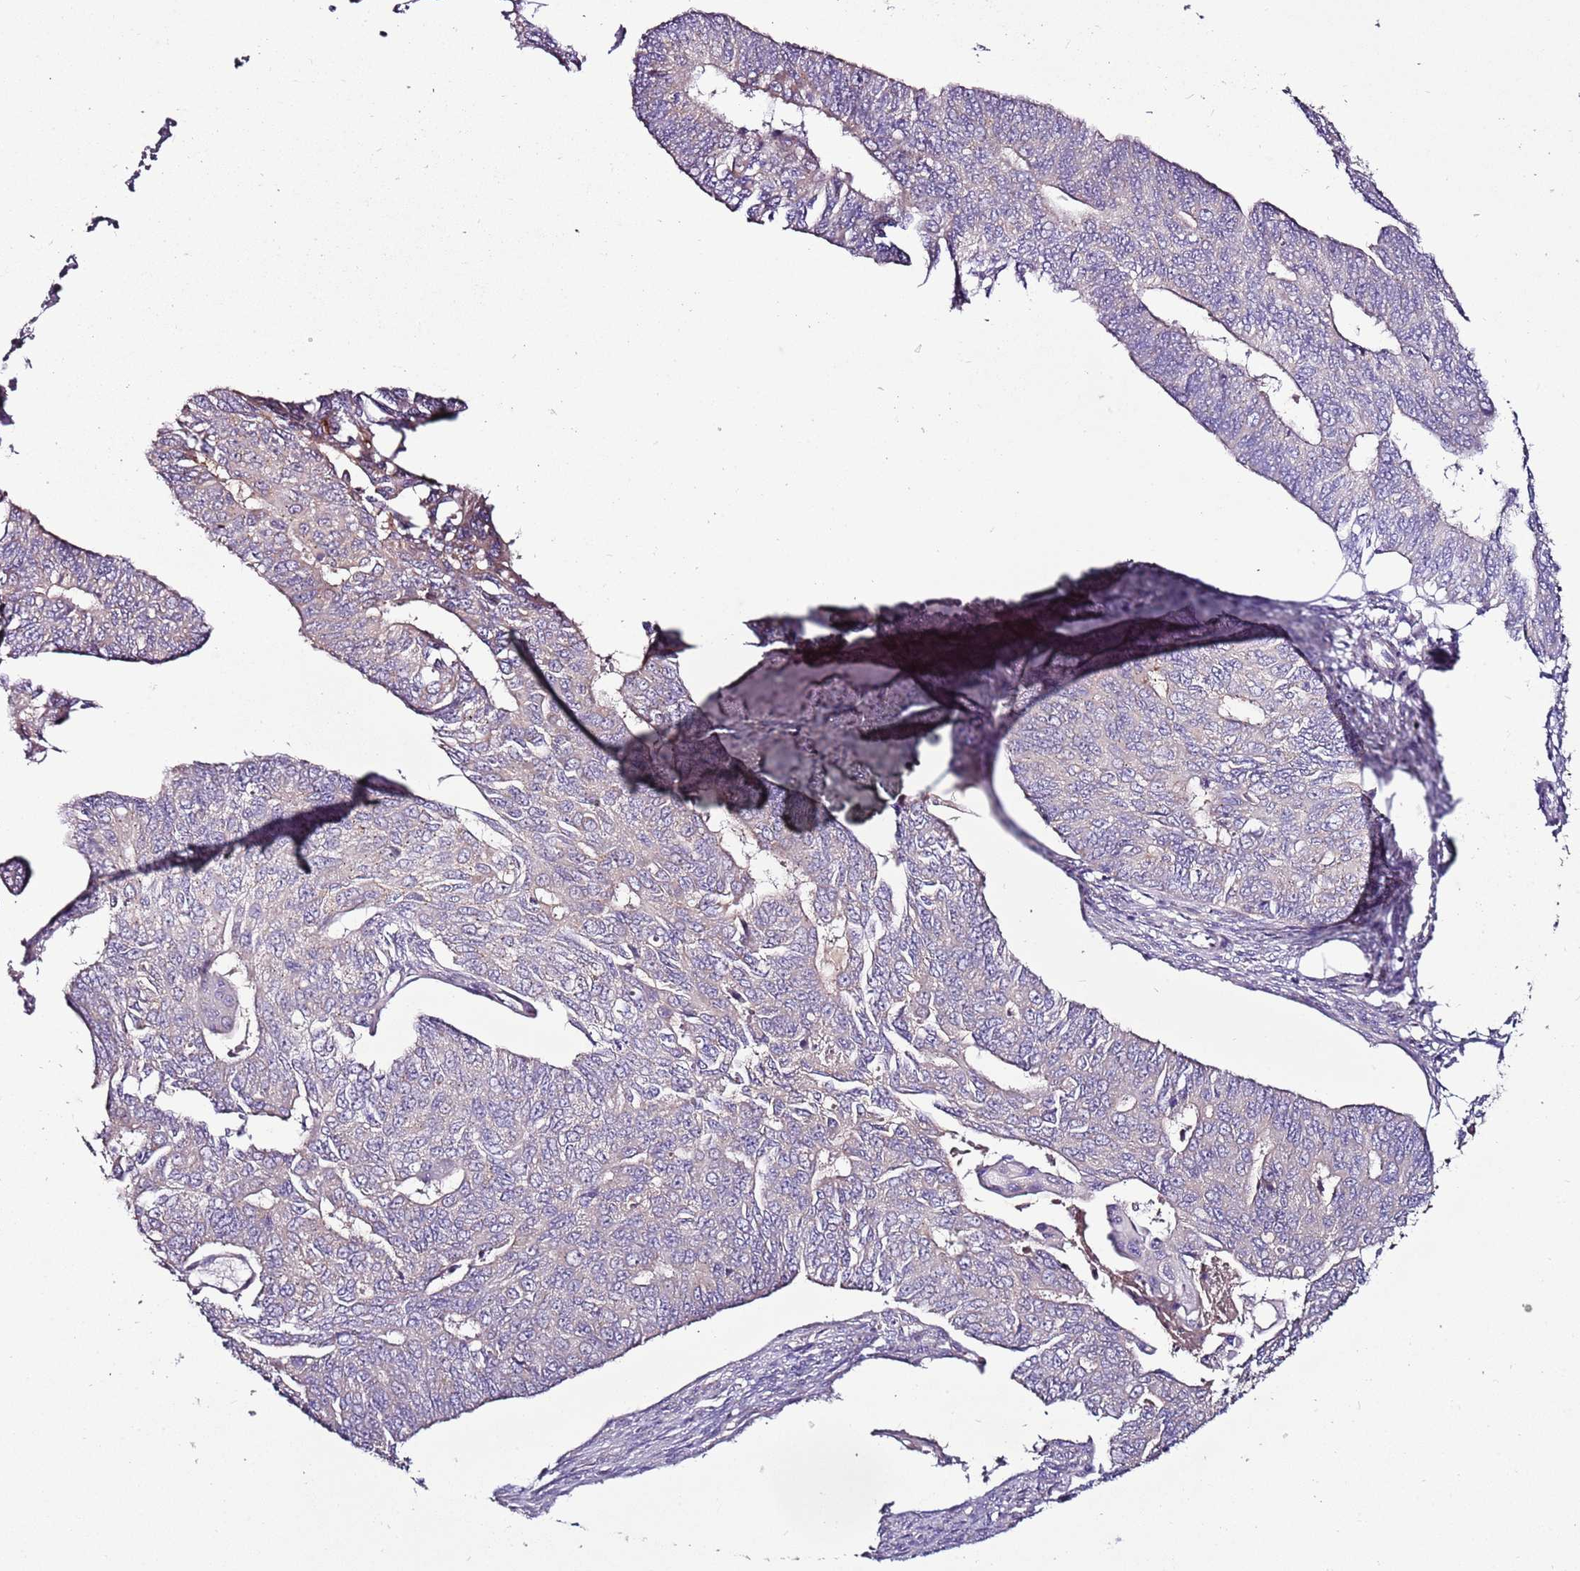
{"staining": {"intensity": "negative", "quantity": "none", "location": "none"}, "tissue": "endometrial cancer", "cell_type": "Tumor cells", "image_type": "cancer", "snomed": [{"axis": "morphology", "description": "Adenocarcinoma, NOS"}, {"axis": "topography", "description": "Endometrium"}], "caption": "This is an immunohistochemistry image of human endometrial cancer. There is no expression in tumor cells.", "gene": "FAM20A", "patient": {"sex": "female", "age": 32}}